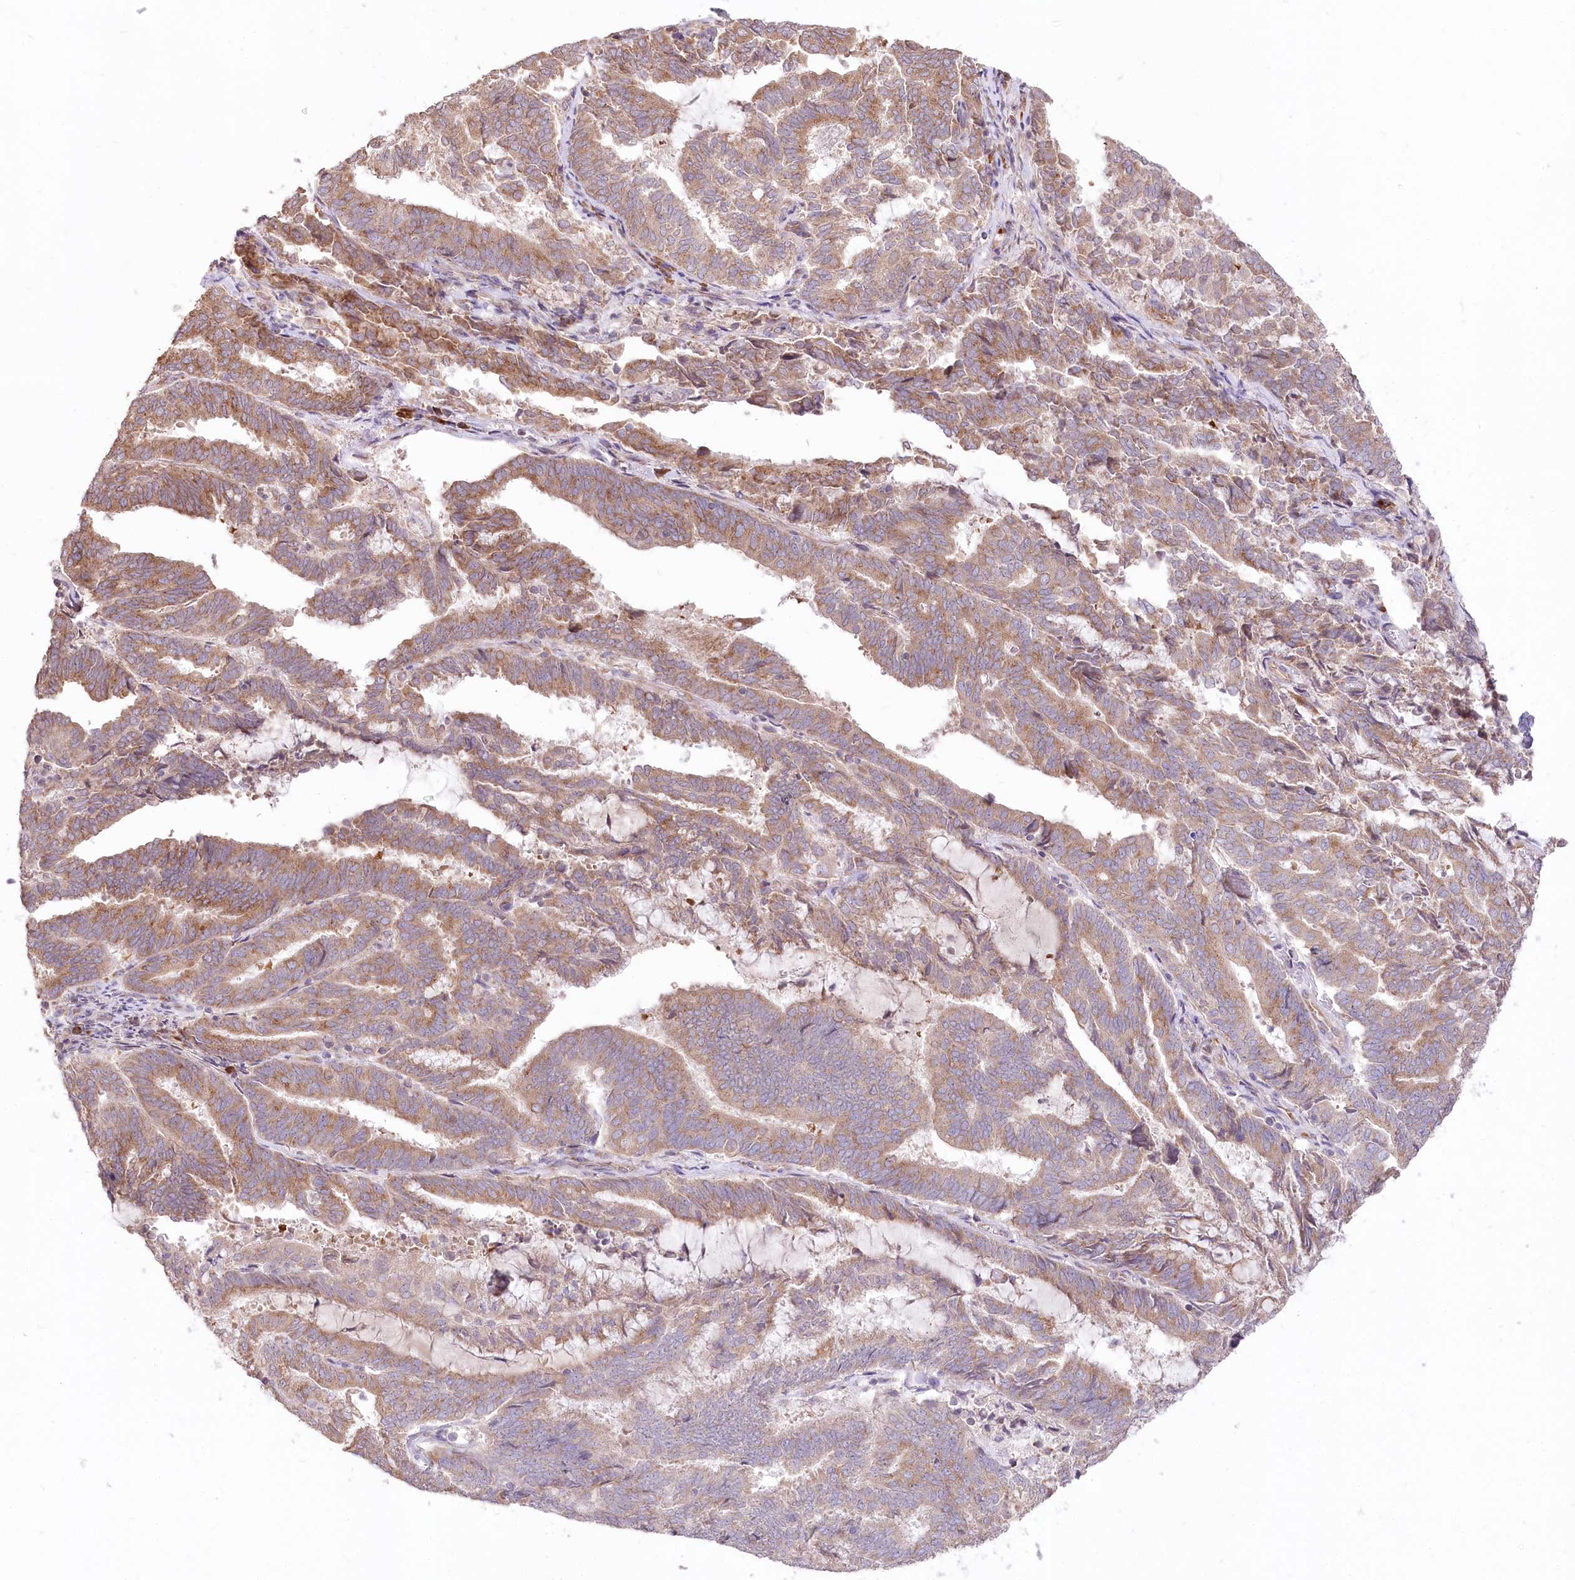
{"staining": {"intensity": "moderate", "quantity": ">75%", "location": "cytoplasmic/membranous"}, "tissue": "endometrial cancer", "cell_type": "Tumor cells", "image_type": "cancer", "snomed": [{"axis": "morphology", "description": "Adenocarcinoma, NOS"}, {"axis": "topography", "description": "Endometrium"}], "caption": "Brown immunohistochemical staining in human endometrial adenocarcinoma demonstrates moderate cytoplasmic/membranous staining in about >75% of tumor cells. The staining was performed using DAB (3,3'-diaminobenzidine), with brown indicating positive protein expression. Nuclei are stained blue with hematoxylin.", "gene": "STT3B", "patient": {"sex": "female", "age": 80}}